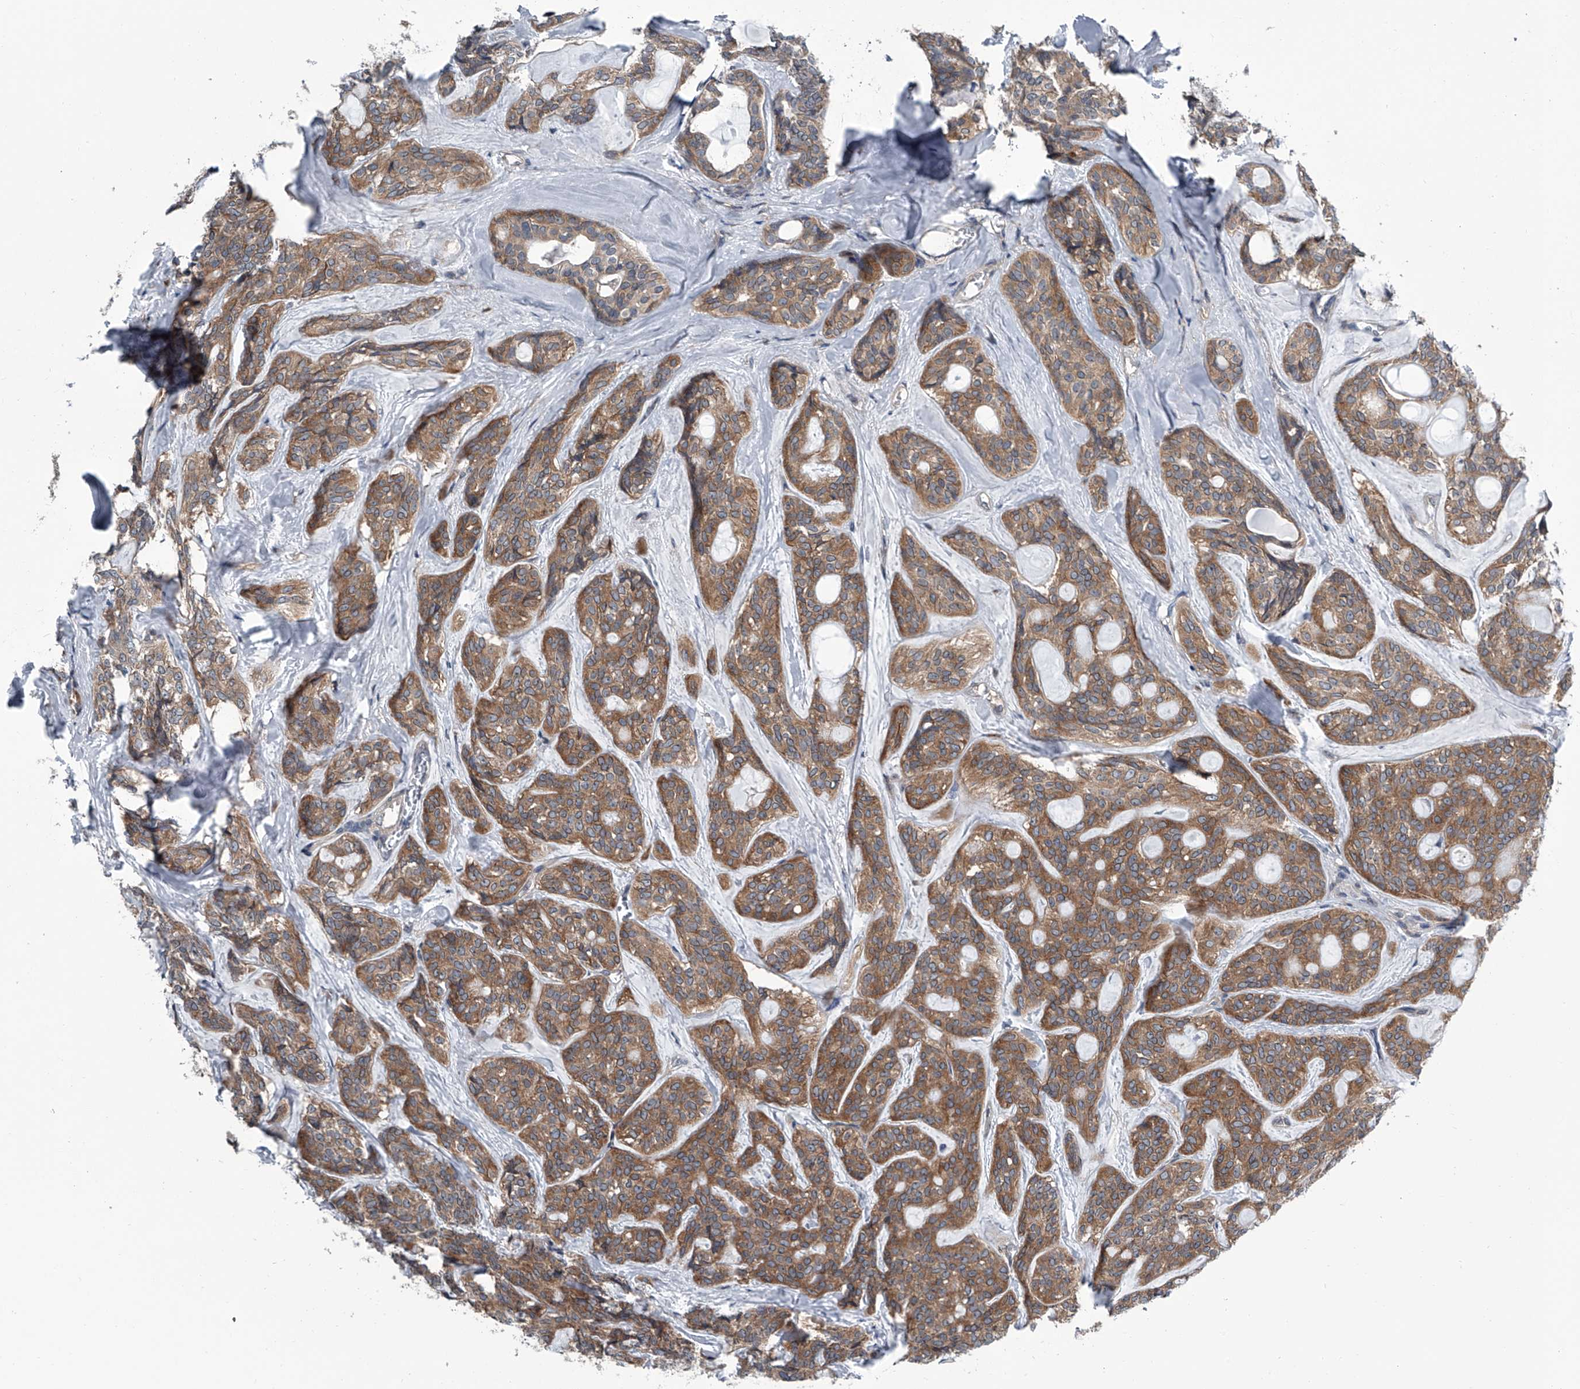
{"staining": {"intensity": "moderate", "quantity": ">75%", "location": "cytoplasmic/membranous"}, "tissue": "head and neck cancer", "cell_type": "Tumor cells", "image_type": "cancer", "snomed": [{"axis": "morphology", "description": "Adenocarcinoma, NOS"}, {"axis": "topography", "description": "Head-Neck"}], "caption": "Immunohistochemistry (DAB (3,3'-diaminobenzidine)) staining of adenocarcinoma (head and neck) reveals moderate cytoplasmic/membranous protein staining in approximately >75% of tumor cells. (DAB IHC with brightfield microscopy, high magnification).", "gene": "PPP2R5D", "patient": {"sex": "male", "age": 66}}